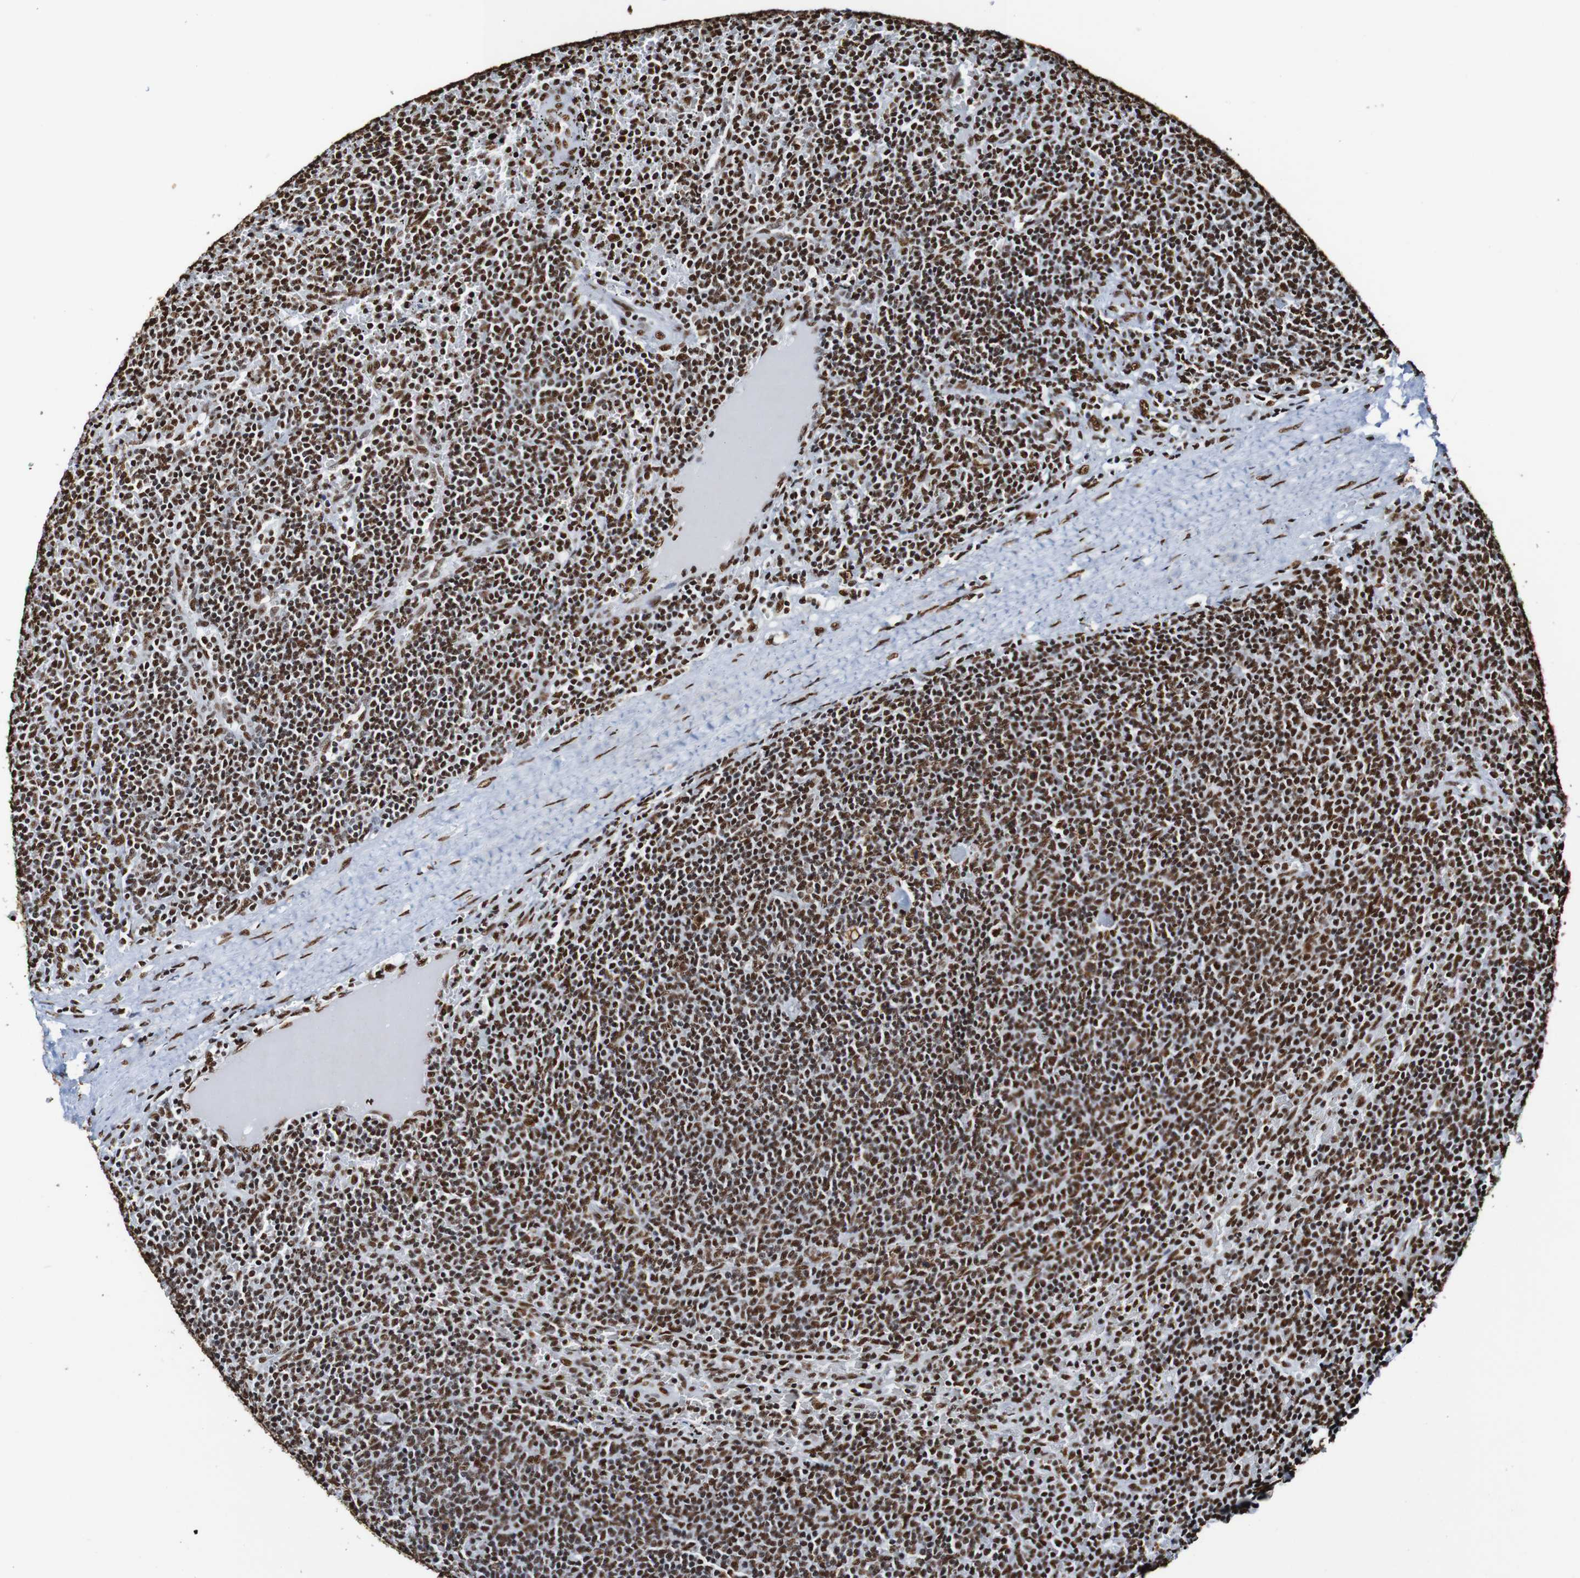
{"staining": {"intensity": "strong", "quantity": ">75%", "location": "nuclear"}, "tissue": "lymphoma", "cell_type": "Tumor cells", "image_type": "cancer", "snomed": [{"axis": "morphology", "description": "Malignant lymphoma, non-Hodgkin's type, Low grade"}, {"axis": "topography", "description": "Spleen"}], "caption": "Immunohistochemical staining of low-grade malignant lymphoma, non-Hodgkin's type displays high levels of strong nuclear protein expression in approximately >75% of tumor cells.", "gene": "SRSF3", "patient": {"sex": "female", "age": 50}}